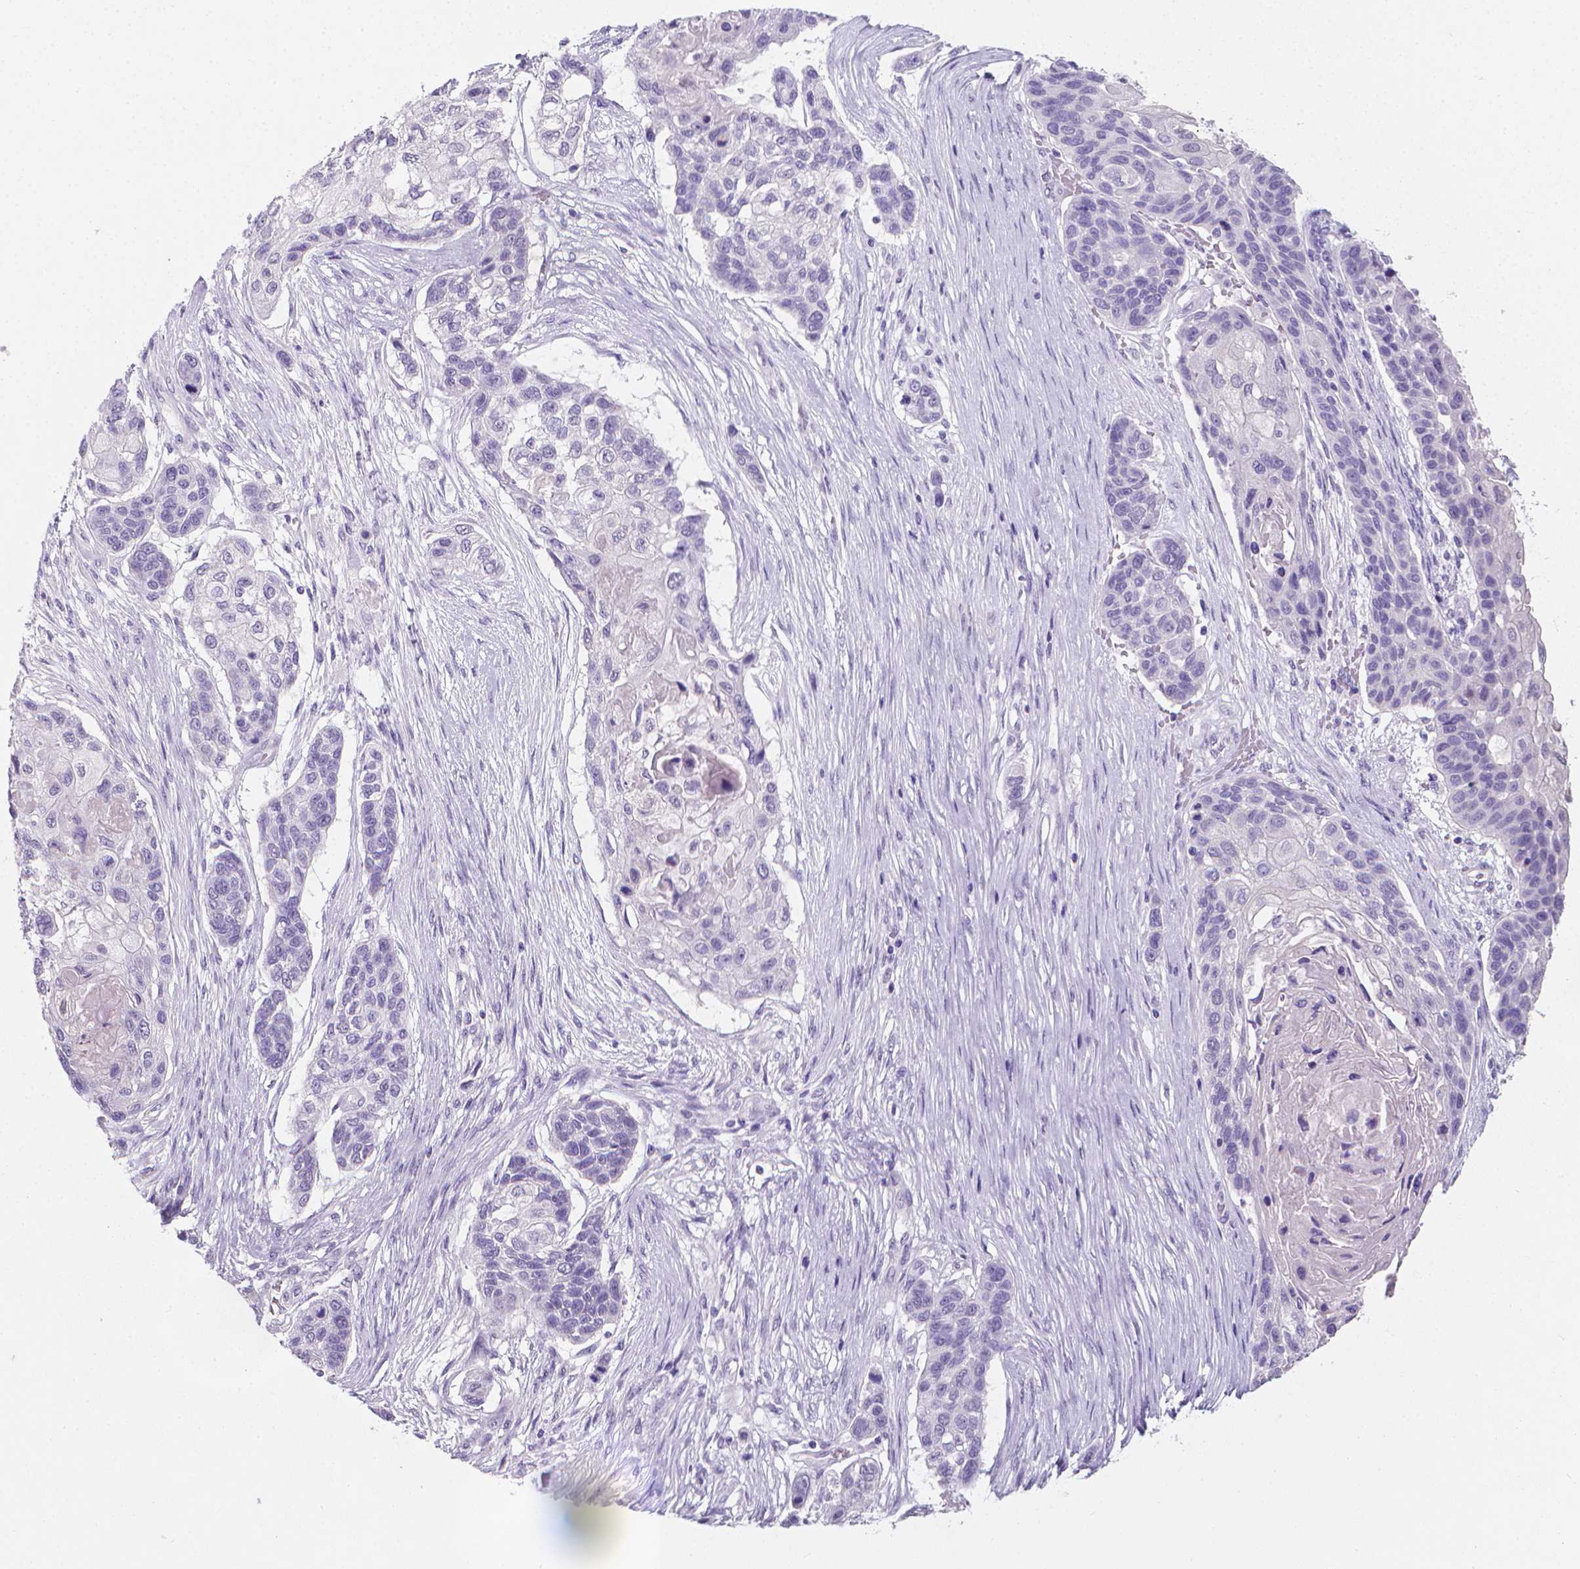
{"staining": {"intensity": "negative", "quantity": "none", "location": "none"}, "tissue": "lung cancer", "cell_type": "Tumor cells", "image_type": "cancer", "snomed": [{"axis": "morphology", "description": "Squamous cell carcinoma, NOS"}, {"axis": "topography", "description": "Lung"}], "caption": "Histopathology image shows no protein staining in tumor cells of lung cancer (squamous cell carcinoma) tissue.", "gene": "XPNPEP2", "patient": {"sex": "male", "age": 69}}